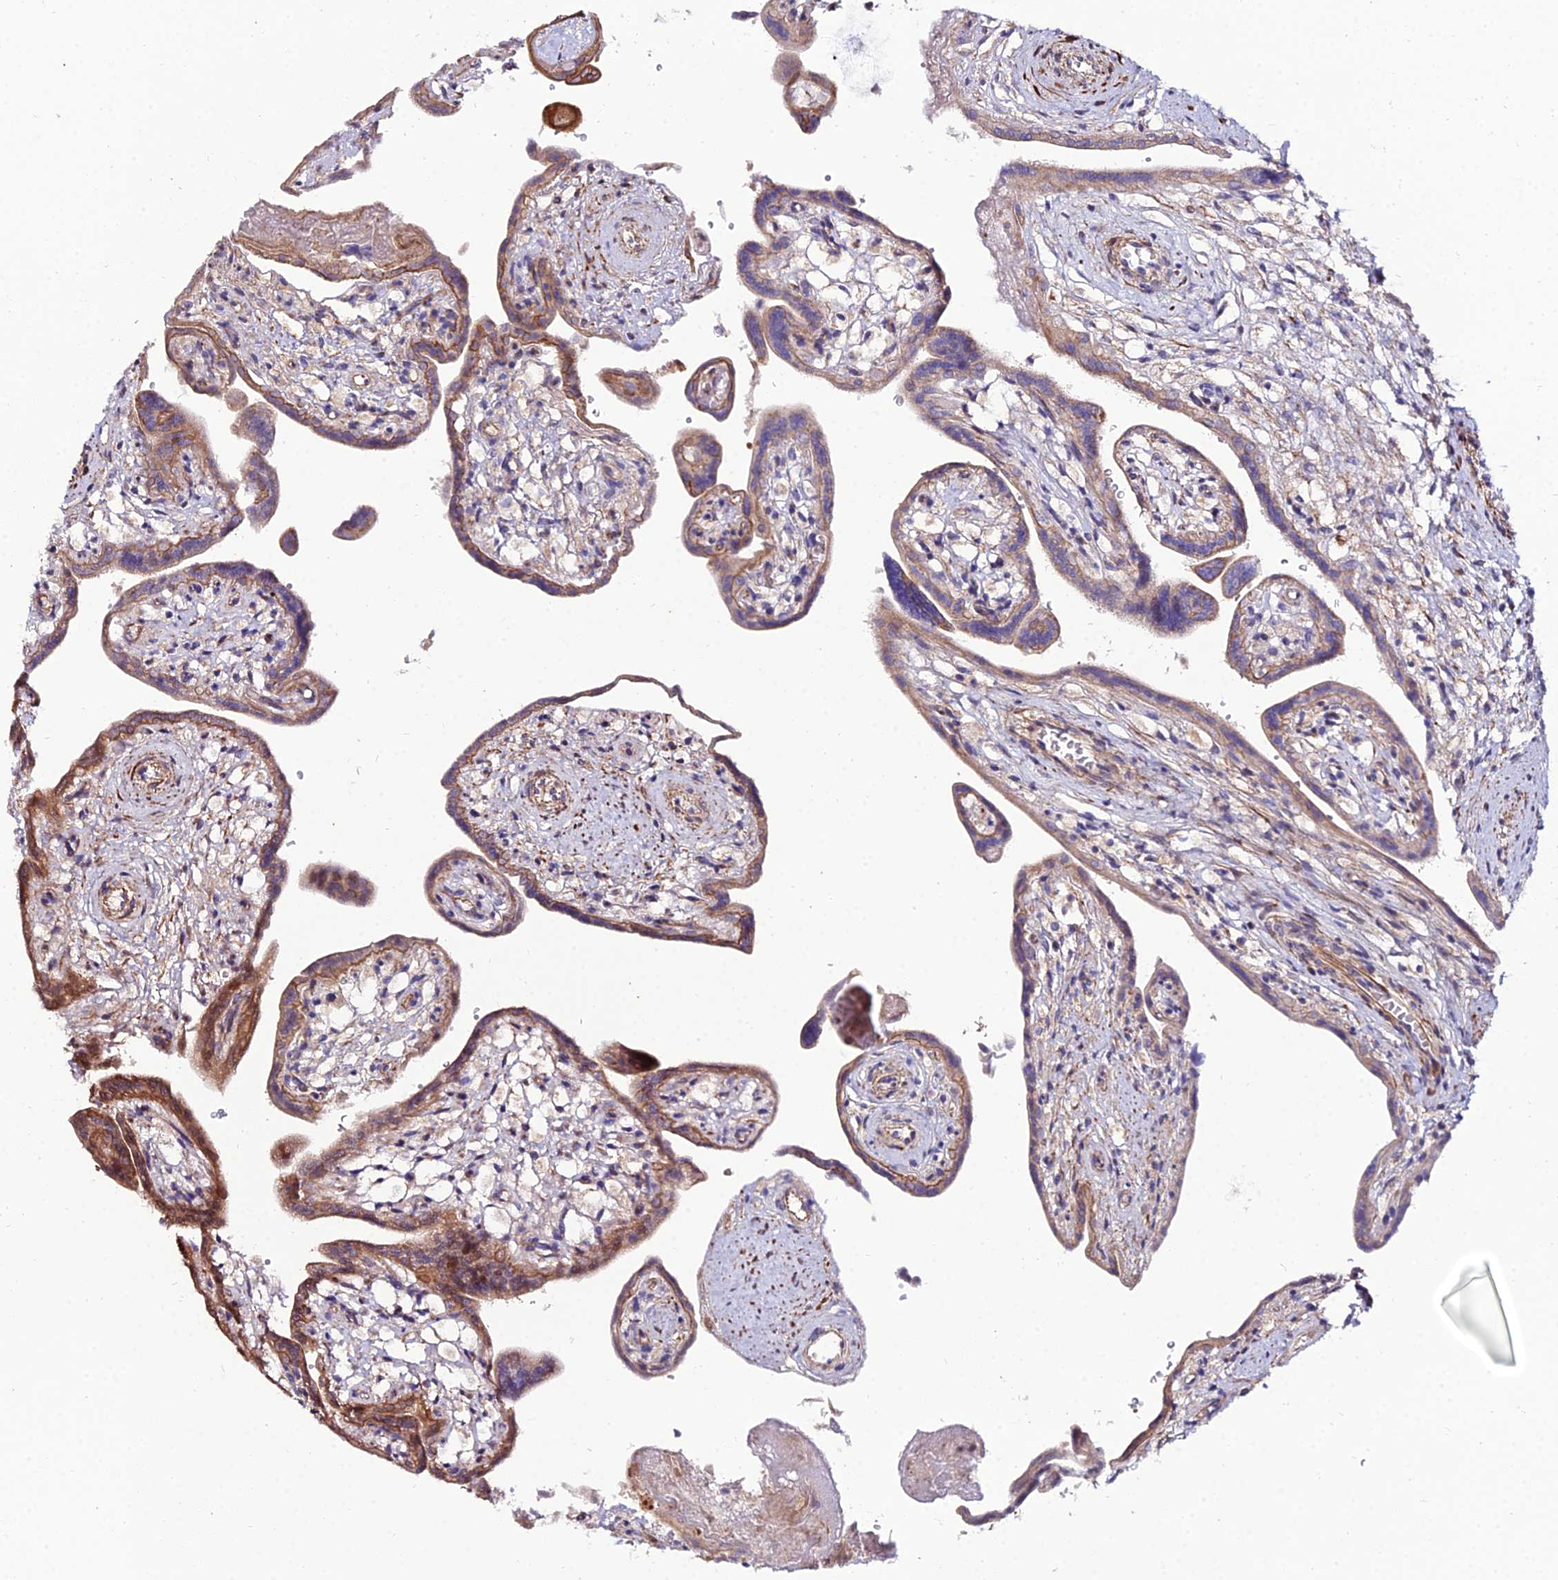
{"staining": {"intensity": "moderate", "quantity": ">75%", "location": "cytoplasmic/membranous"}, "tissue": "placenta", "cell_type": "Trophoblastic cells", "image_type": "normal", "snomed": [{"axis": "morphology", "description": "Normal tissue, NOS"}, {"axis": "topography", "description": "Placenta"}], "caption": "This histopathology image shows immunohistochemistry (IHC) staining of unremarkable human placenta, with medium moderate cytoplasmic/membranous staining in approximately >75% of trophoblastic cells.", "gene": "ARL6IP1", "patient": {"sex": "female", "age": 37}}